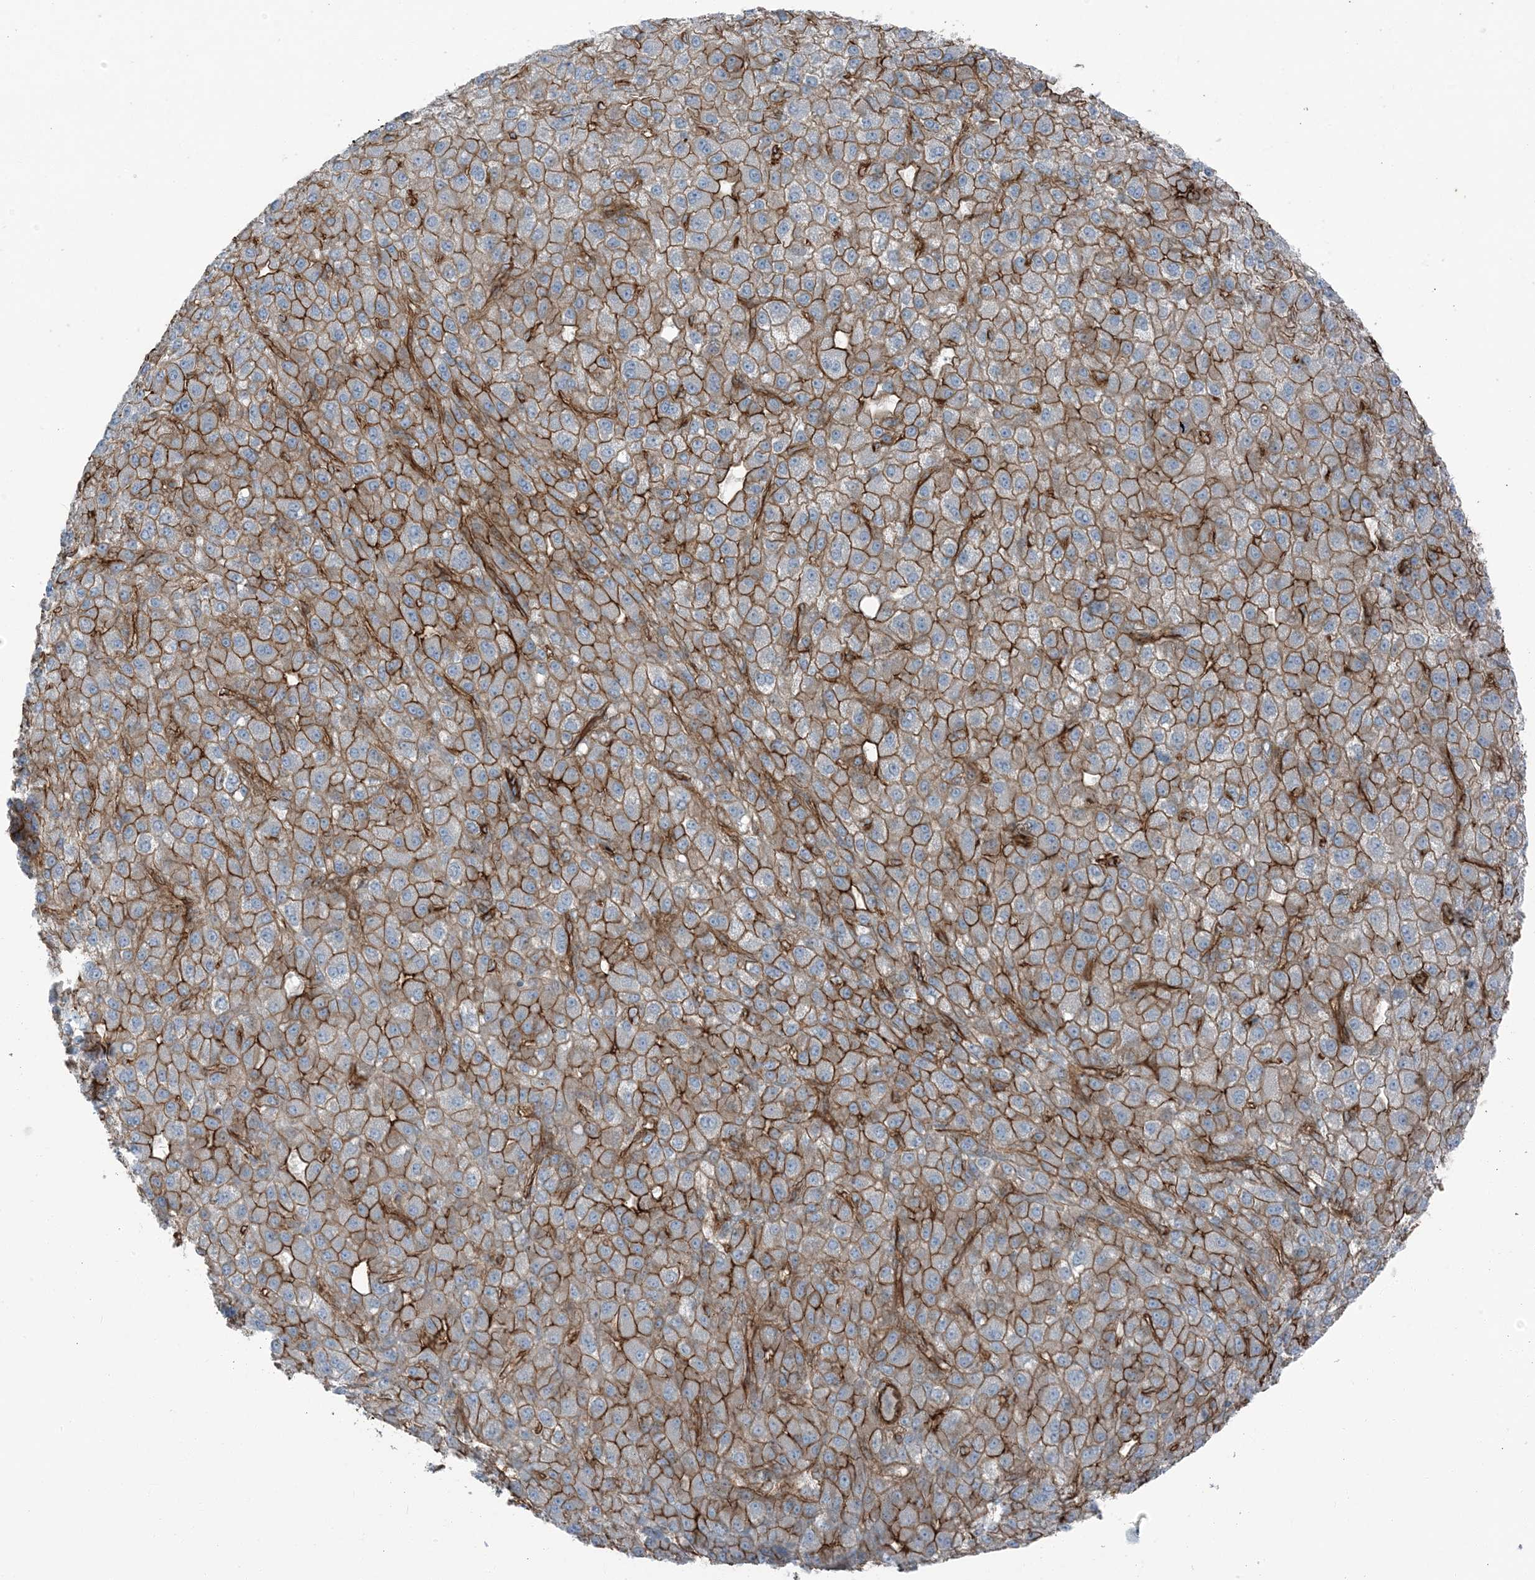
{"staining": {"intensity": "strong", "quantity": "25%-75%", "location": "cytoplasmic/membranous"}, "tissue": "liver cancer", "cell_type": "Tumor cells", "image_type": "cancer", "snomed": [{"axis": "morphology", "description": "Carcinoma, Hepatocellular, NOS"}, {"axis": "topography", "description": "Liver"}], "caption": "A micrograph showing strong cytoplasmic/membranous expression in approximately 25%-75% of tumor cells in hepatocellular carcinoma (liver), as visualized by brown immunohistochemical staining.", "gene": "ZFP90", "patient": {"sex": "male", "age": 67}}